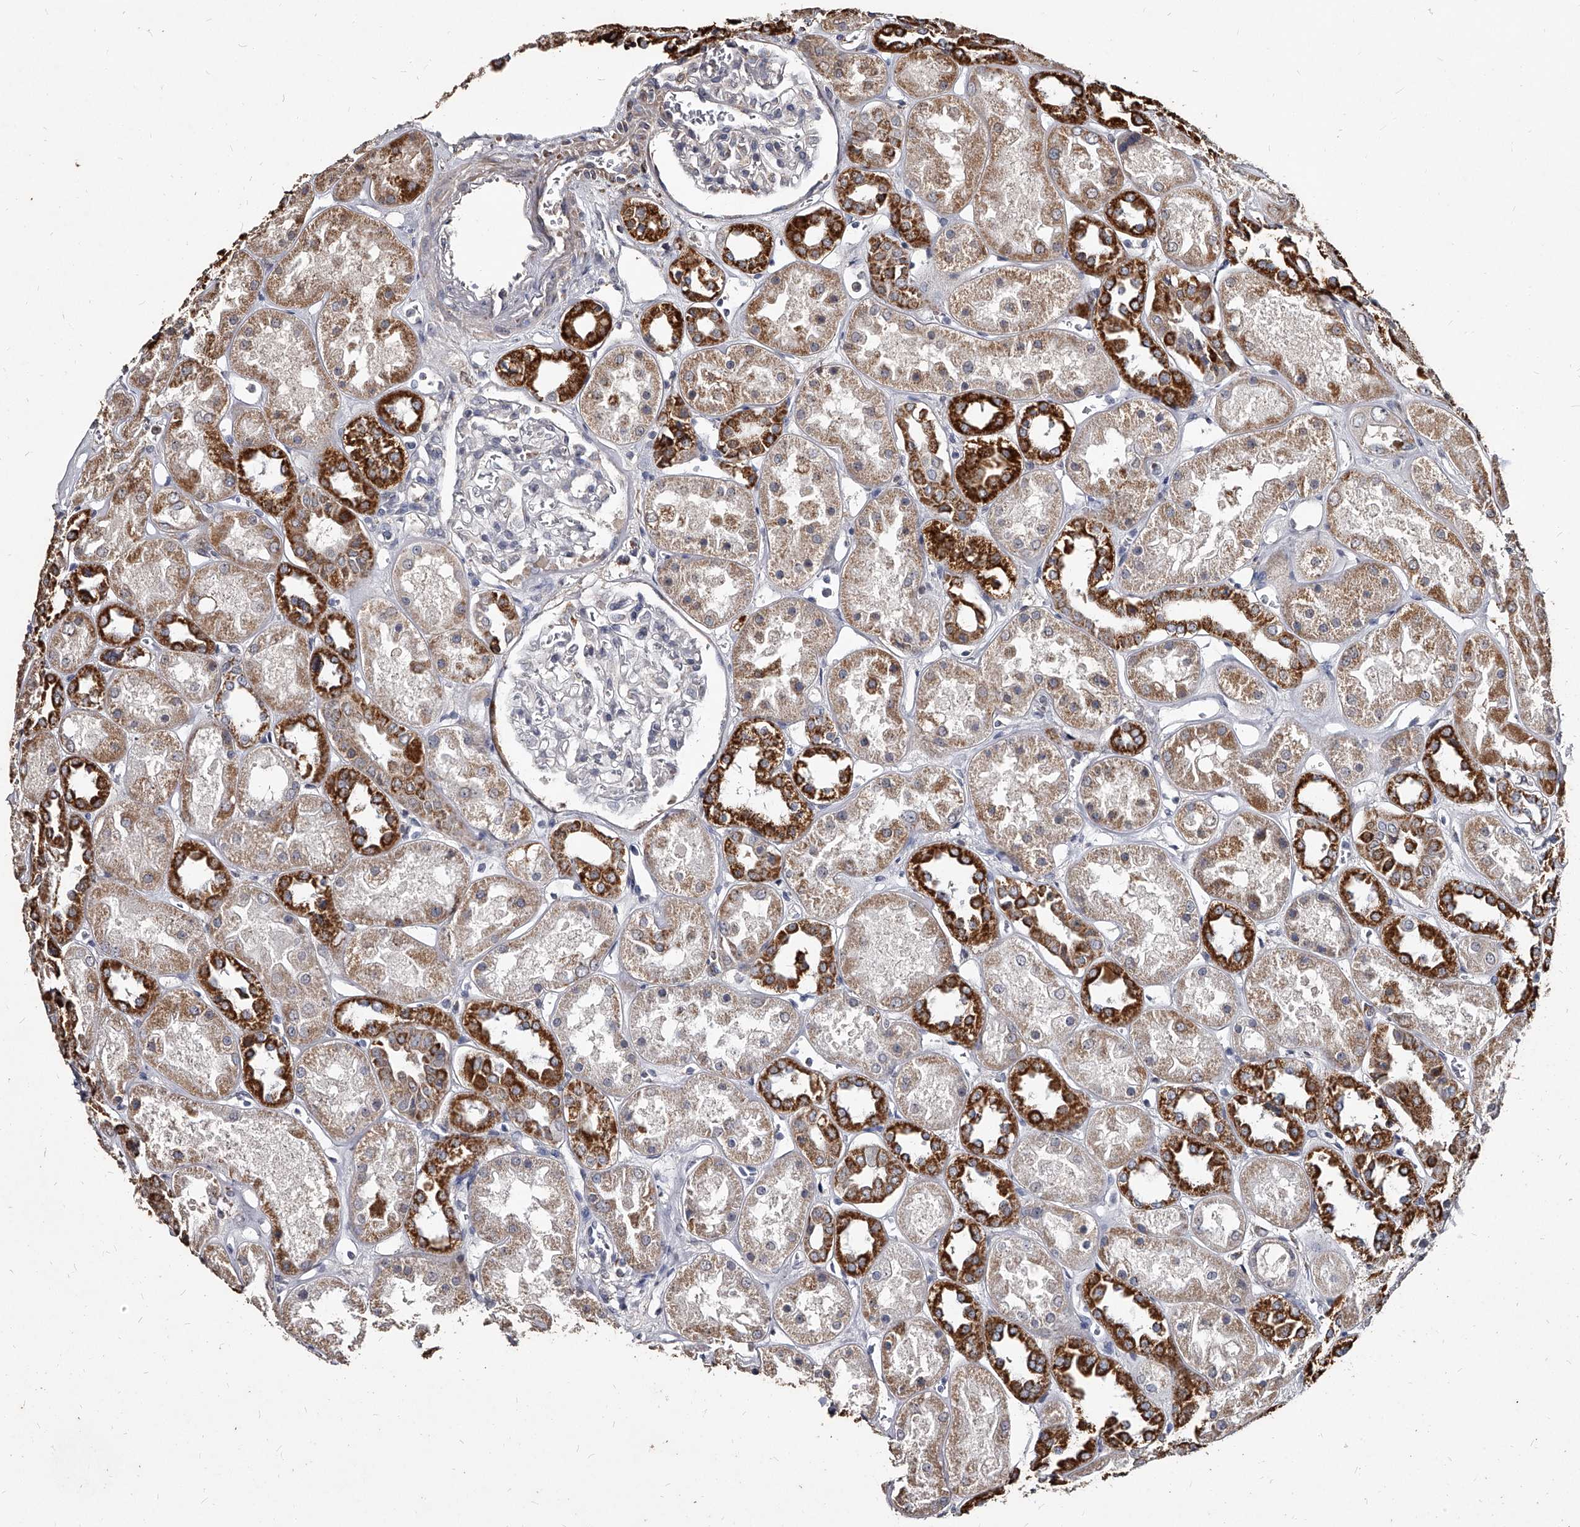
{"staining": {"intensity": "weak", "quantity": "<25%", "location": "cytoplasmic/membranous"}, "tissue": "kidney", "cell_type": "Cells in glomeruli", "image_type": "normal", "snomed": [{"axis": "morphology", "description": "Normal tissue, NOS"}, {"axis": "topography", "description": "Kidney"}], "caption": "IHC micrograph of benign human kidney stained for a protein (brown), which exhibits no expression in cells in glomeruli.", "gene": "GPR183", "patient": {"sex": "male", "age": 70}}